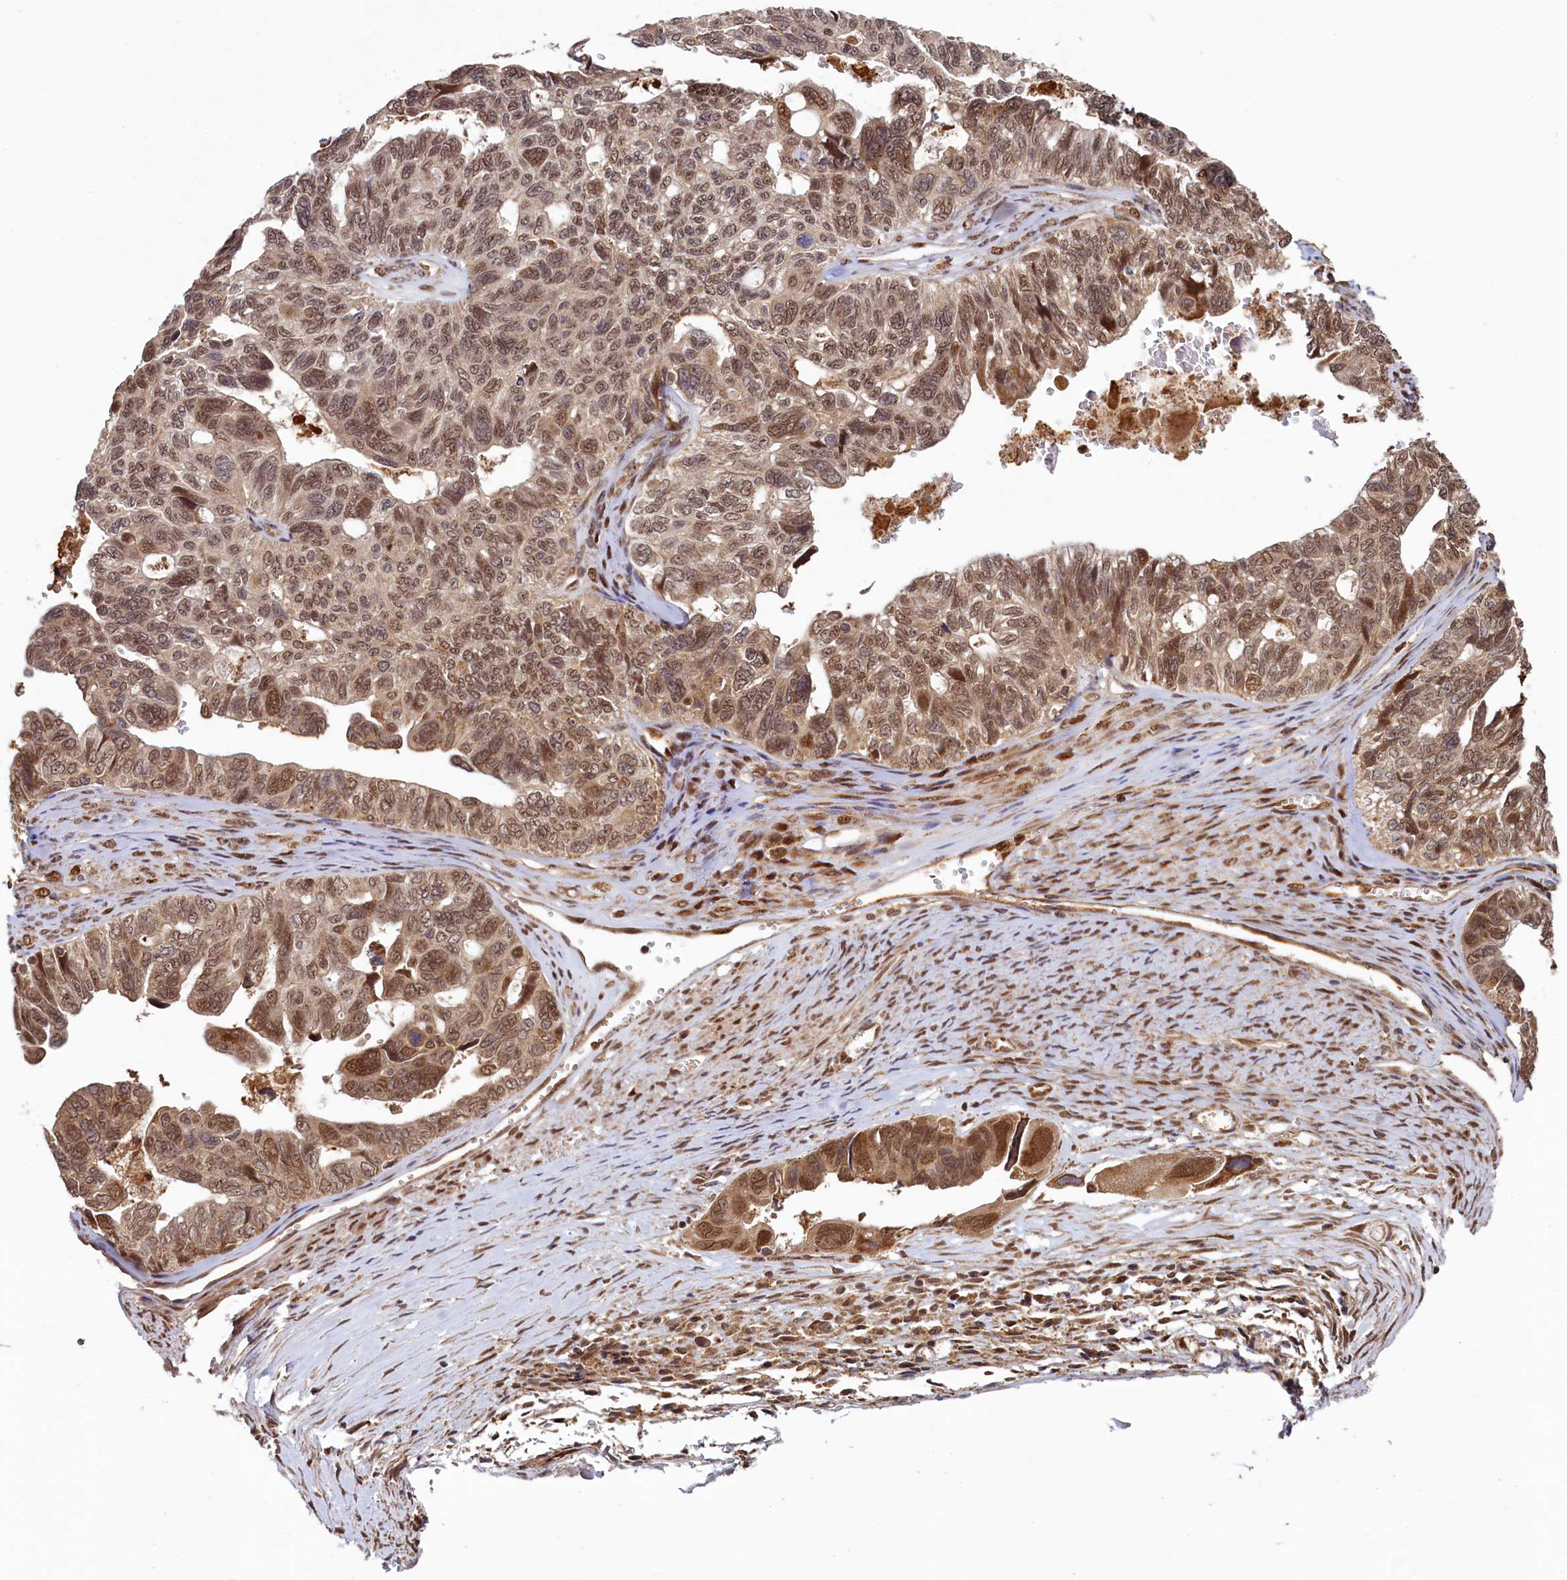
{"staining": {"intensity": "moderate", "quantity": ">75%", "location": "nuclear"}, "tissue": "ovarian cancer", "cell_type": "Tumor cells", "image_type": "cancer", "snomed": [{"axis": "morphology", "description": "Cystadenocarcinoma, serous, NOS"}, {"axis": "topography", "description": "Ovary"}], "caption": "Moderate nuclear protein expression is identified in approximately >75% of tumor cells in ovarian cancer (serous cystadenocarcinoma).", "gene": "NAE1", "patient": {"sex": "female", "age": 79}}